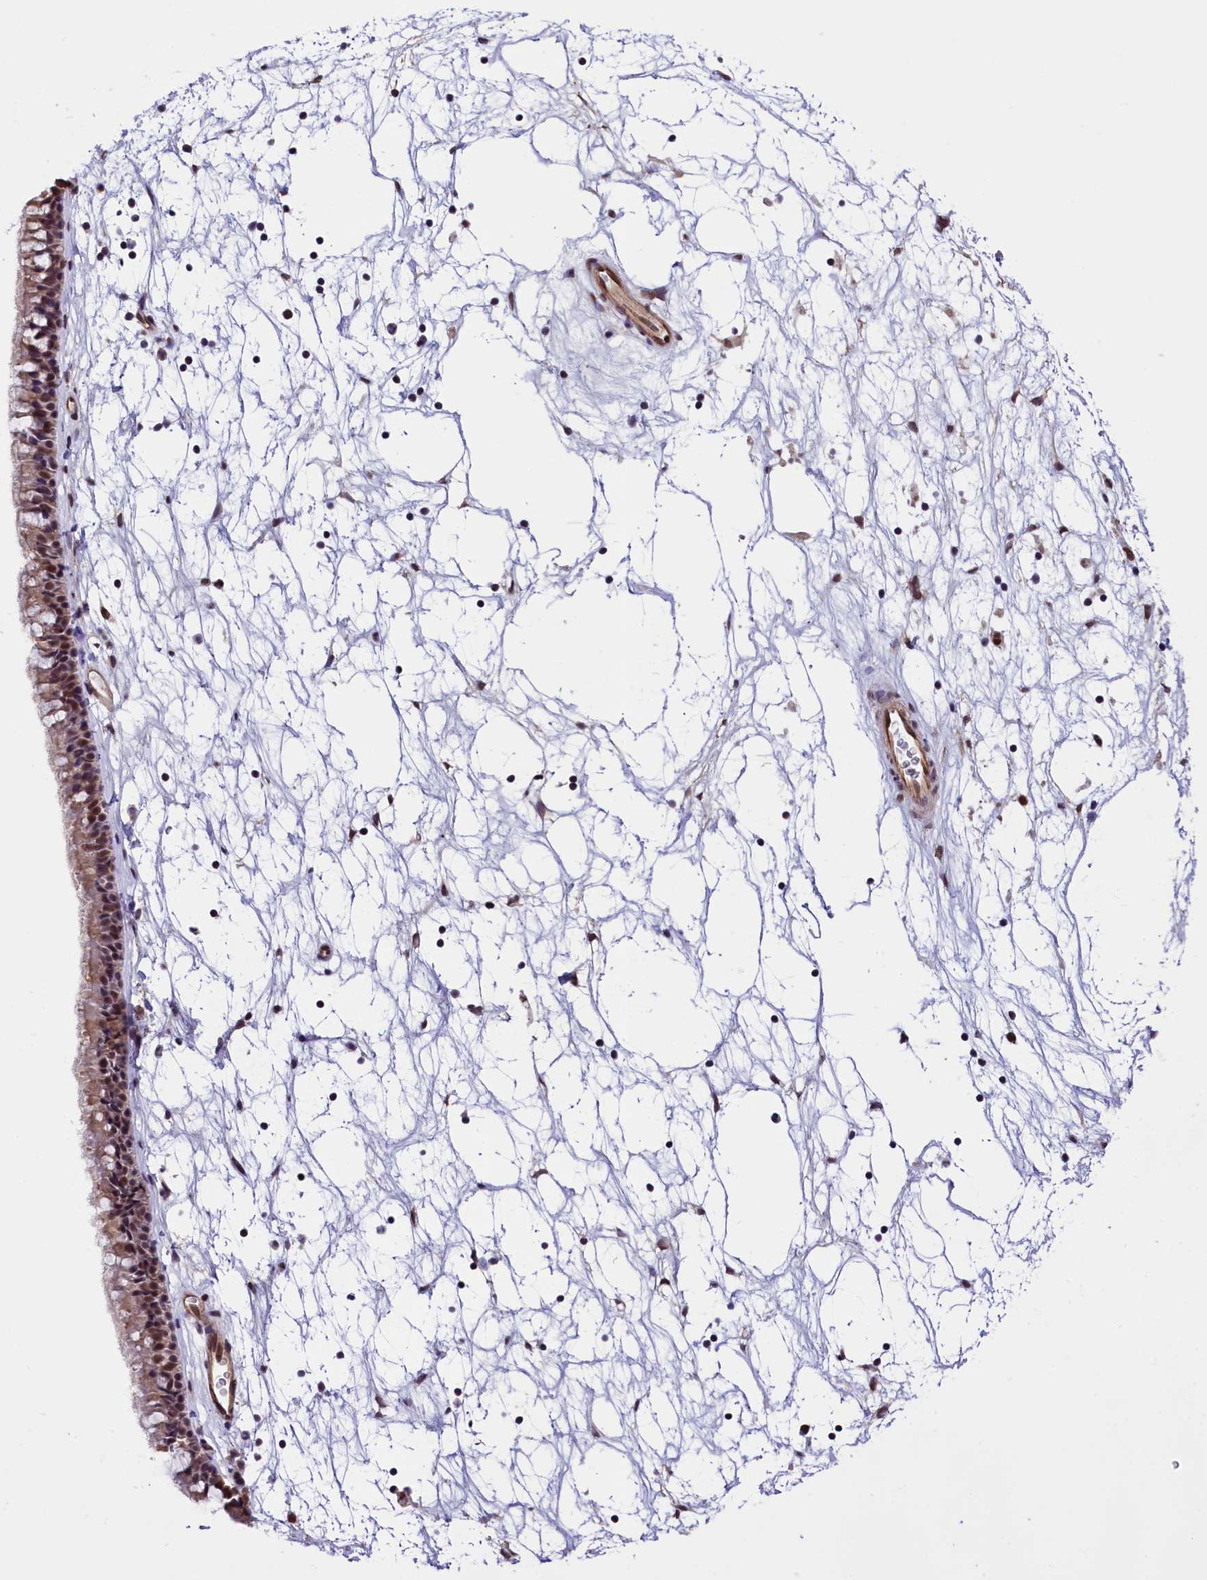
{"staining": {"intensity": "moderate", "quantity": ">75%", "location": "nuclear"}, "tissue": "nasopharynx", "cell_type": "Respiratory epithelial cells", "image_type": "normal", "snomed": [{"axis": "morphology", "description": "Normal tissue, NOS"}, {"axis": "topography", "description": "Nasopharynx"}], "caption": "Nasopharynx stained with immunohistochemistry (IHC) reveals moderate nuclear expression in about >75% of respiratory epithelial cells. The protein of interest is stained brown, and the nuclei are stained in blue (DAB IHC with brightfield microscopy, high magnification).", "gene": "ZC3H4", "patient": {"sex": "male", "age": 64}}